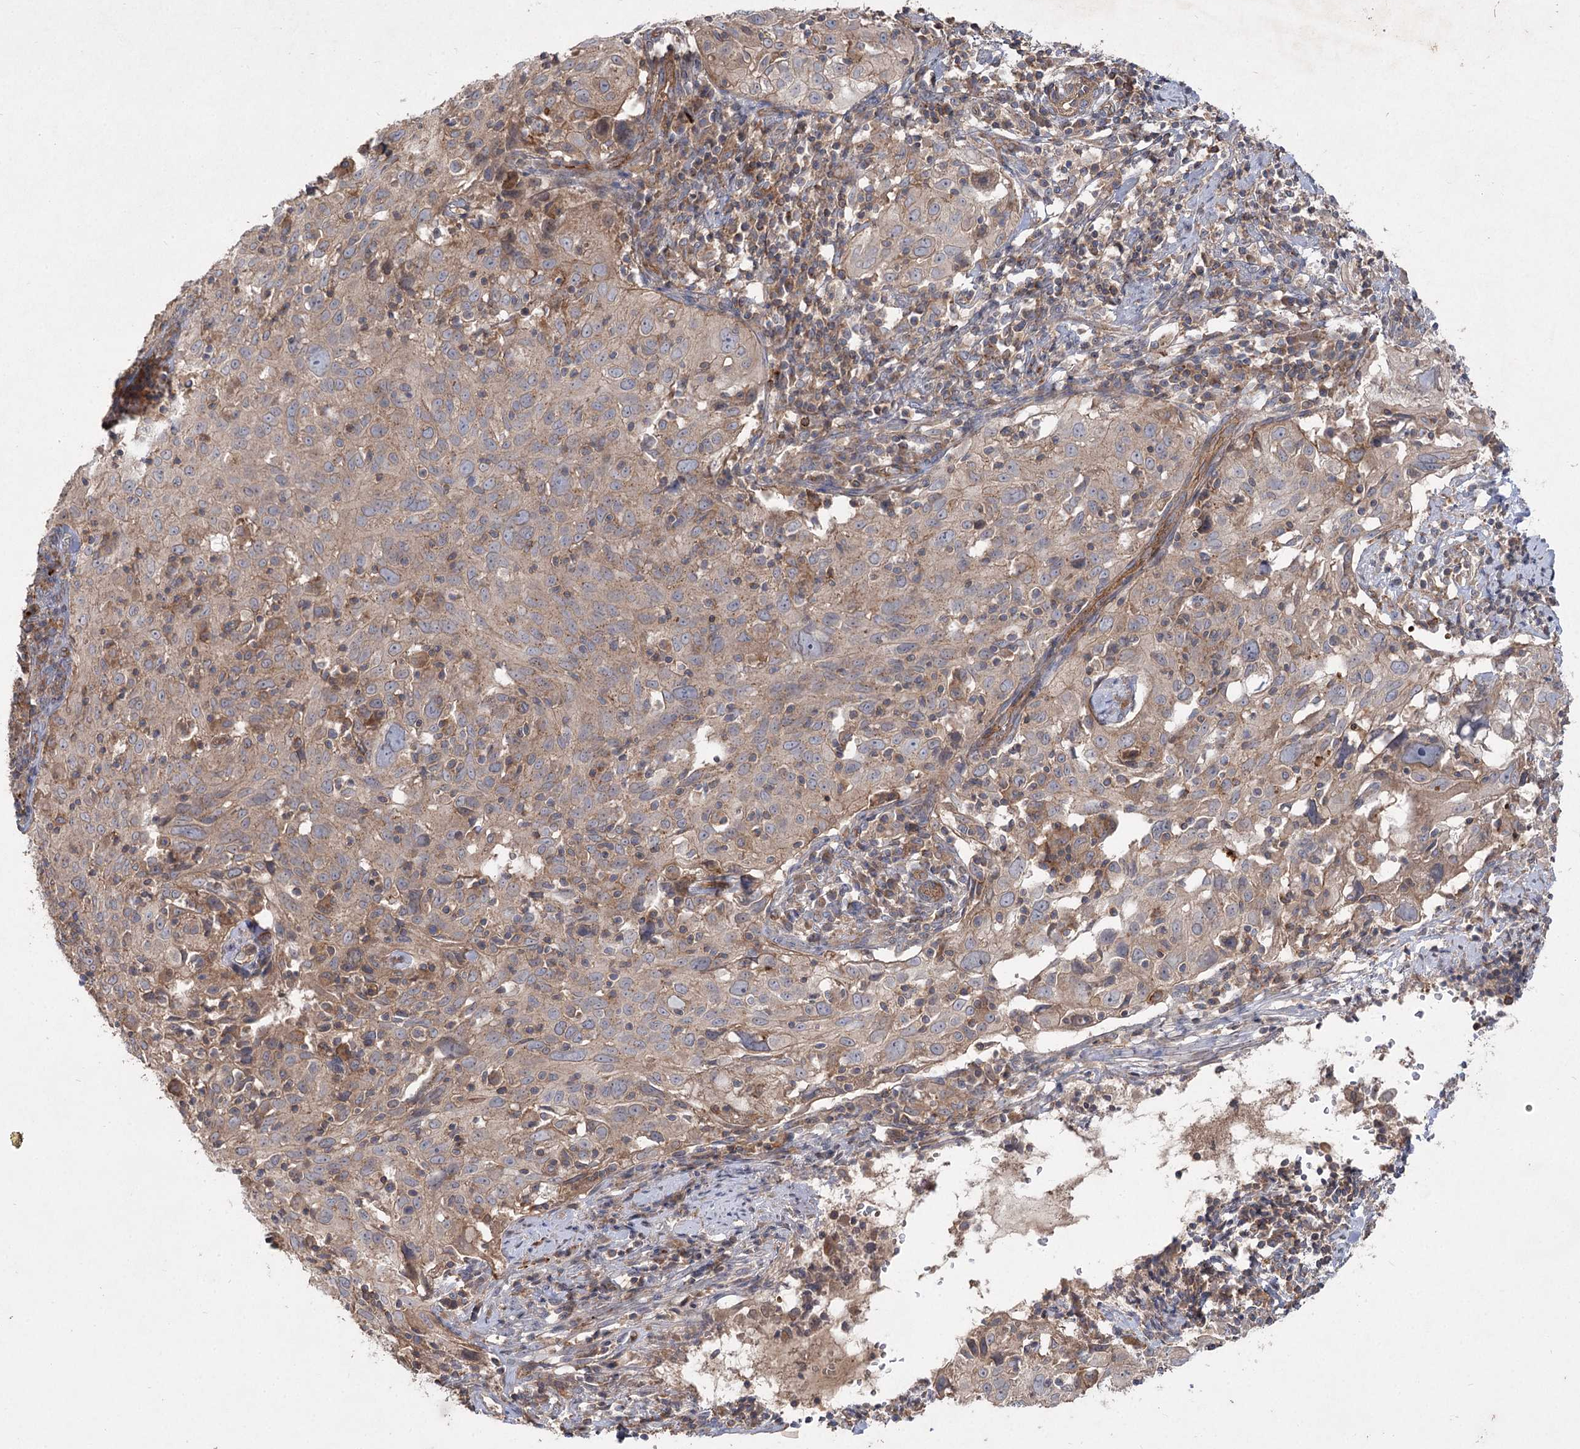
{"staining": {"intensity": "moderate", "quantity": ">75%", "location": "cytoplasmic/membranous"}, "tissue": "cervical cancer", "cell_type": "Tumor cells", "image_type": "cancer", "snomed": [{"axis": "morphology", "description": "Squamous cell carcinoma, NOS"}, {"axis": "topography", "description": "Cervix"}], "caption": "The photomicrograph reveals staining of cervical cancer (squamous cell carcinoma), revealing moderate cytoplasmic/membranous protein expression (brown color) within tumor cells.", "gene": "KIAA0825", "patient": {"sex": "female", "age": 31}}